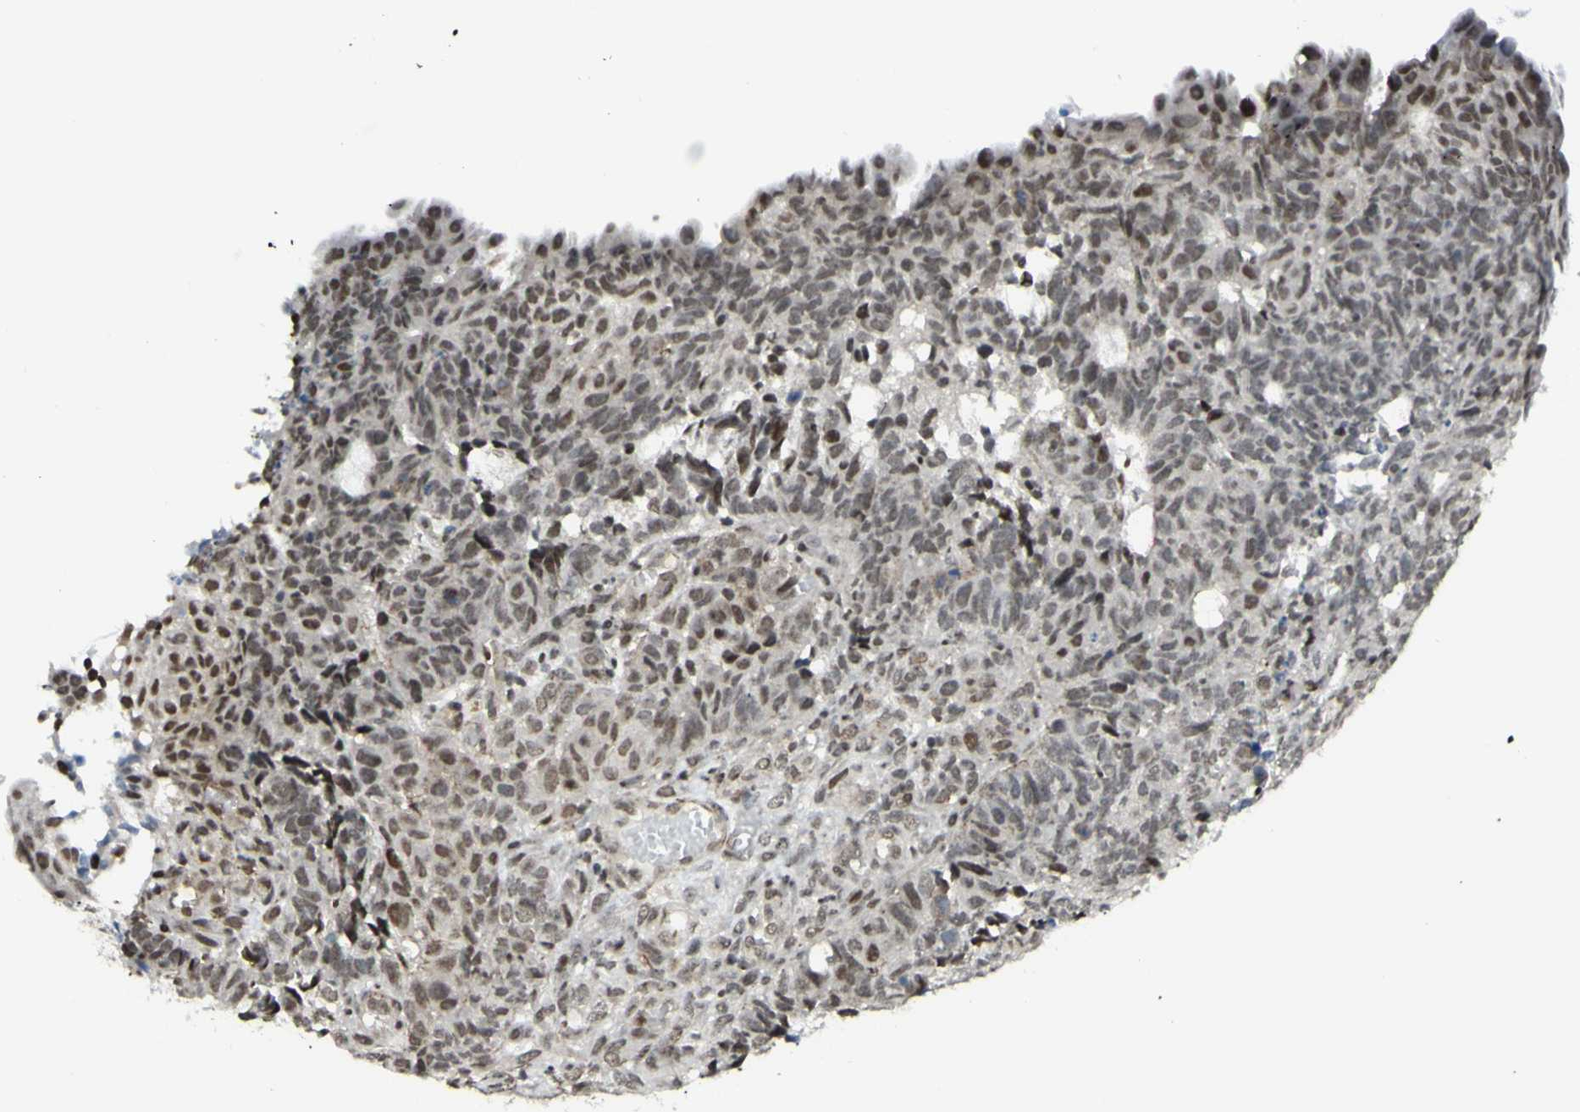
{"staining": {"intensity": "moderate", "quantity": ">75%", "location": "nuclear"}, "tissue": "endometrial cancer", "cell_type": "Tumor cells", "image_type": "cancer", "snomed": [{"axis": "morphology", "description": "Adenocarcinoma, NOS"}, {"axis": "topography", "description": "Endometrium"}], "caption": "Adenocarcinoma (endometrial) stained with immunohistochemistry (IHC) demonstrates moderate nuclear positivity in approximately >75% of tumor cells. Immunohistochemistry stains the protein in brown and the nuclei are stained blue.", "gene": "ZMYM6", "patient": {"sex": "female", "age": 32}}